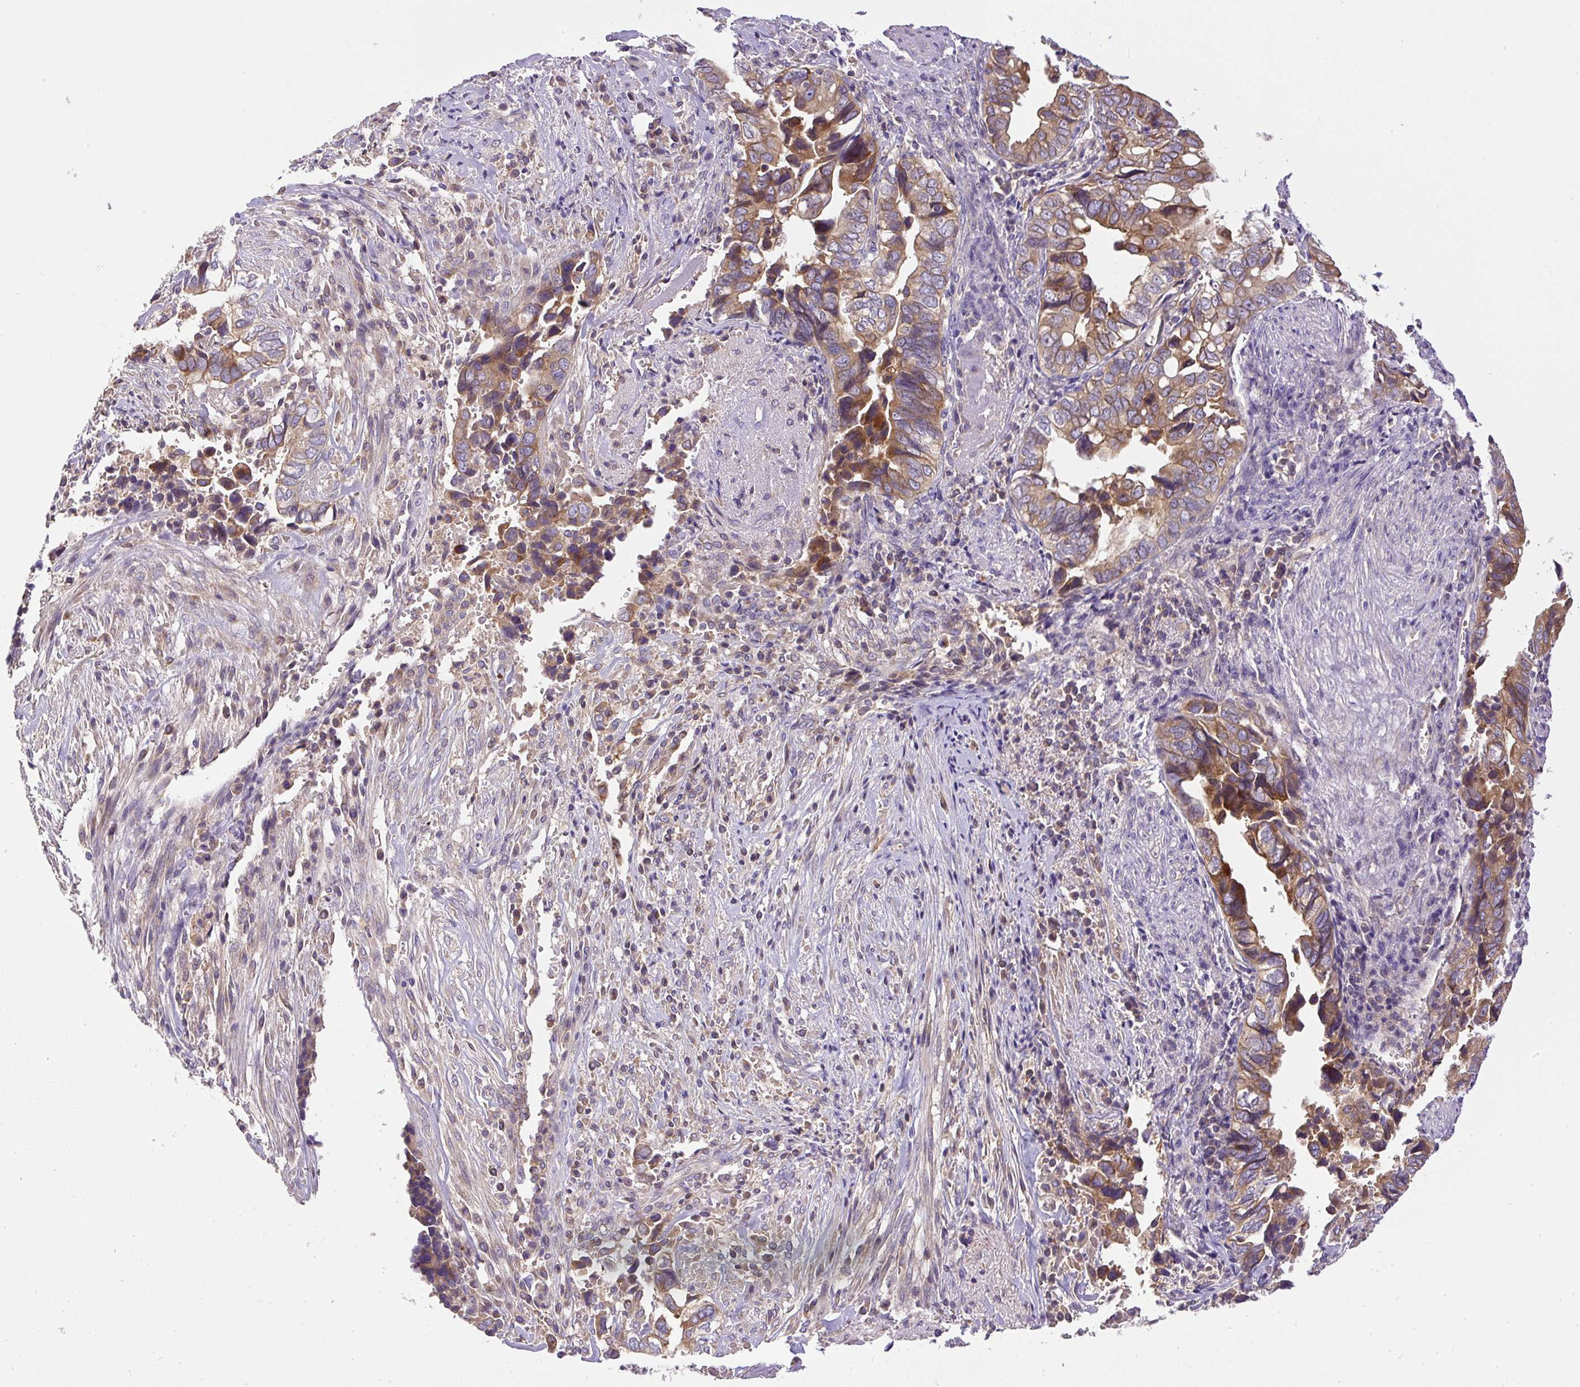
{"staining": {"intensity": "moderate", "quantity": ">75%", "location": "cytoplasmic/membranous"}, "tissue": "liver cancer", "cell_type": "Tumor cells", "image_type": "cancer", "snomed": [{"axis": "morphology", "description": "Cholangiocarcinoma"}, {"axis": "topography", "description": "Liver"}], "caption": "This micrograph demonstrates immunohistochemistry staining of human cholangiocarcinoma (liver), with medium moderate cytoplasmic/membranous positivity in approximately >75% of tumor cells.", "gene": "DAPK1", "patient": {"sex": "female", "age": 79}}